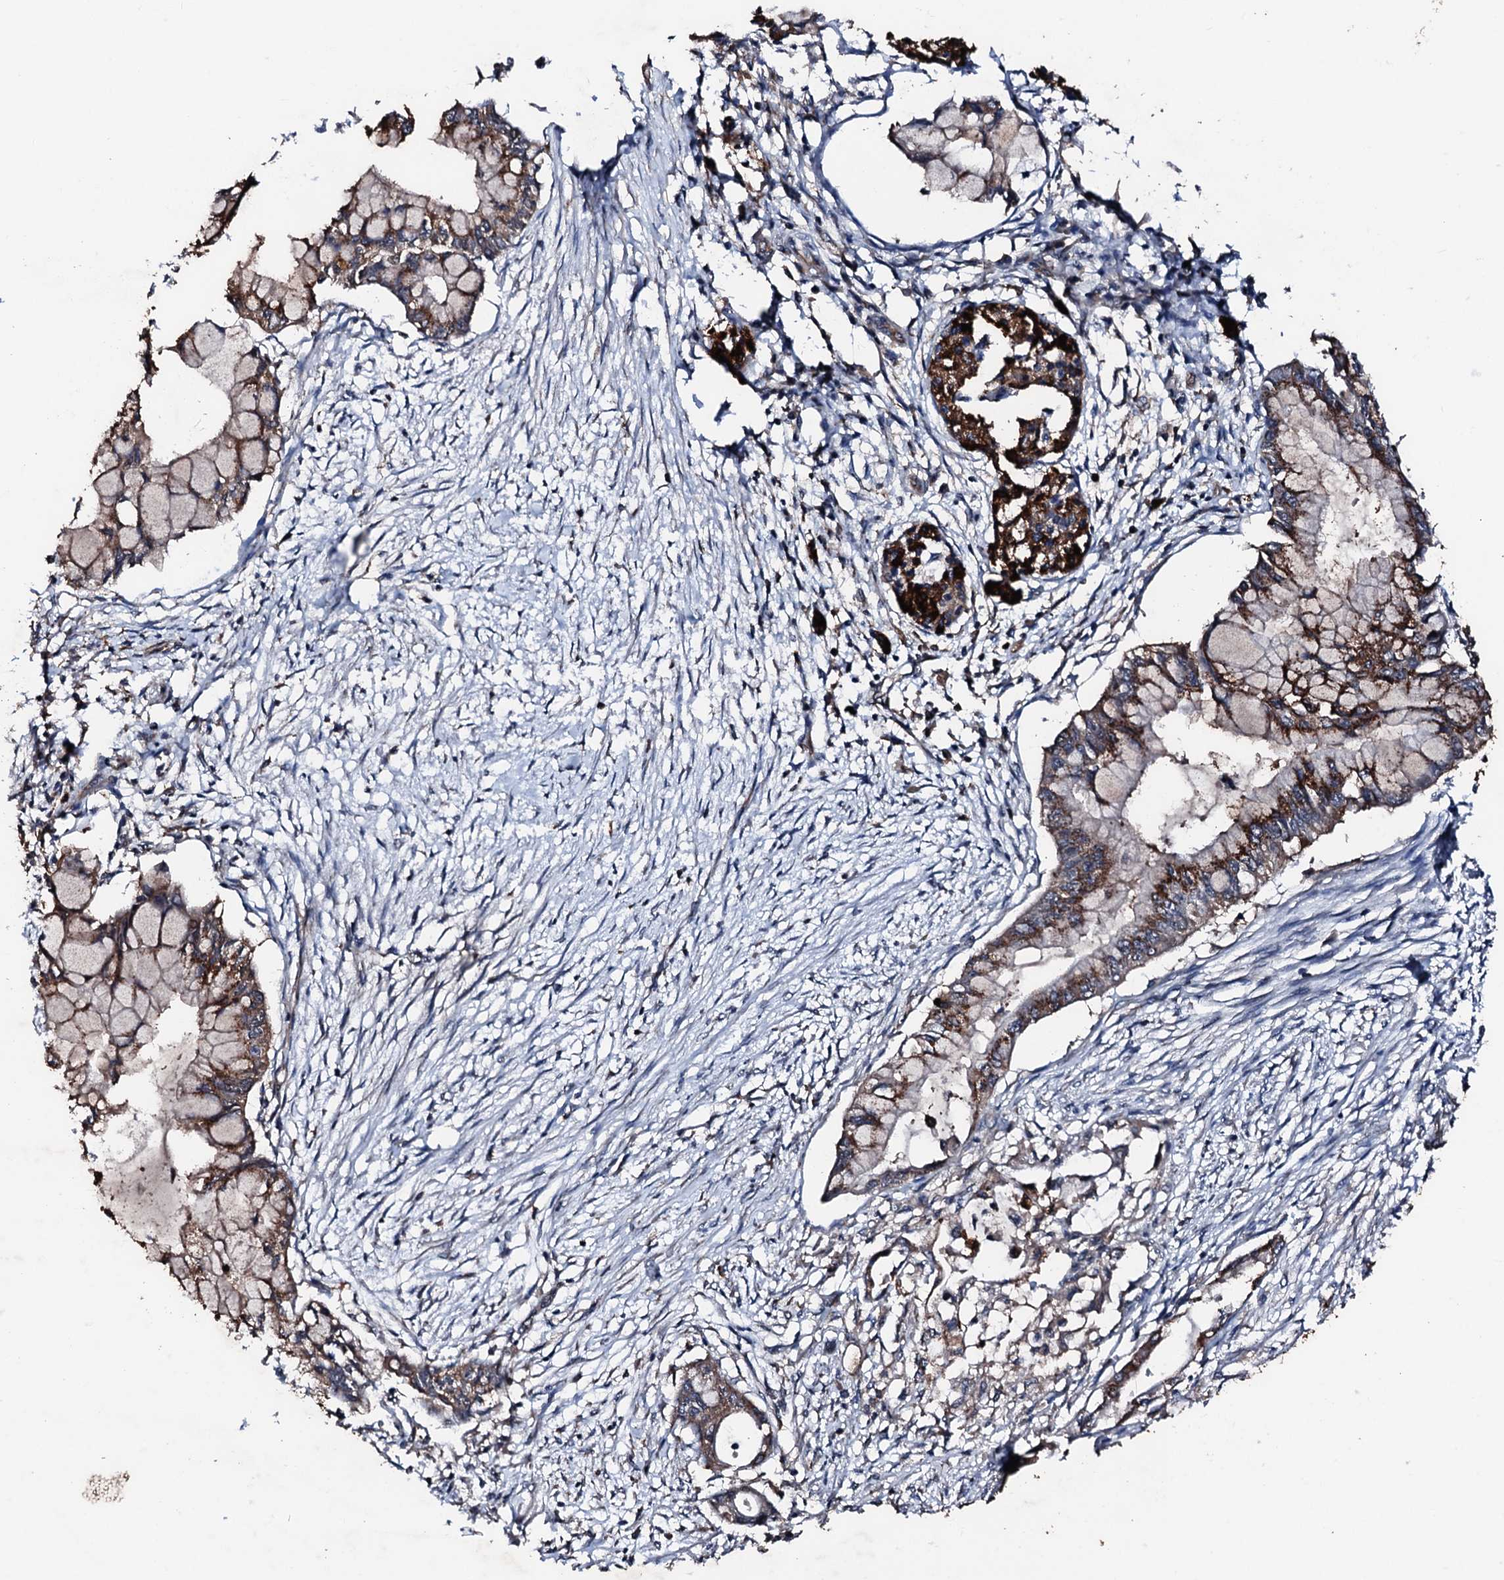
{"staining": {"intensity": "moderate", "quantity": ">75%", "location": "cytoplasmic/membranous"}, "tissue": "pancreatic cancer", "cell_type": "Tumor cells", "image_type": "cancer", "snomed": [{"axis": "morphology", "description": "Adenocarcinoma, NOS"}, {"axis": "topography", "description": "Pancreas"}], "caption": "Immunohistochemical staining of adenocarcinoma (pancreatic) demonstrates moderate cytoplasmic/membranous protein positivity in approximately >75% of tumor cells.", "gene": "KIF18A", "patient": {"sex": "male", "age": 48}}